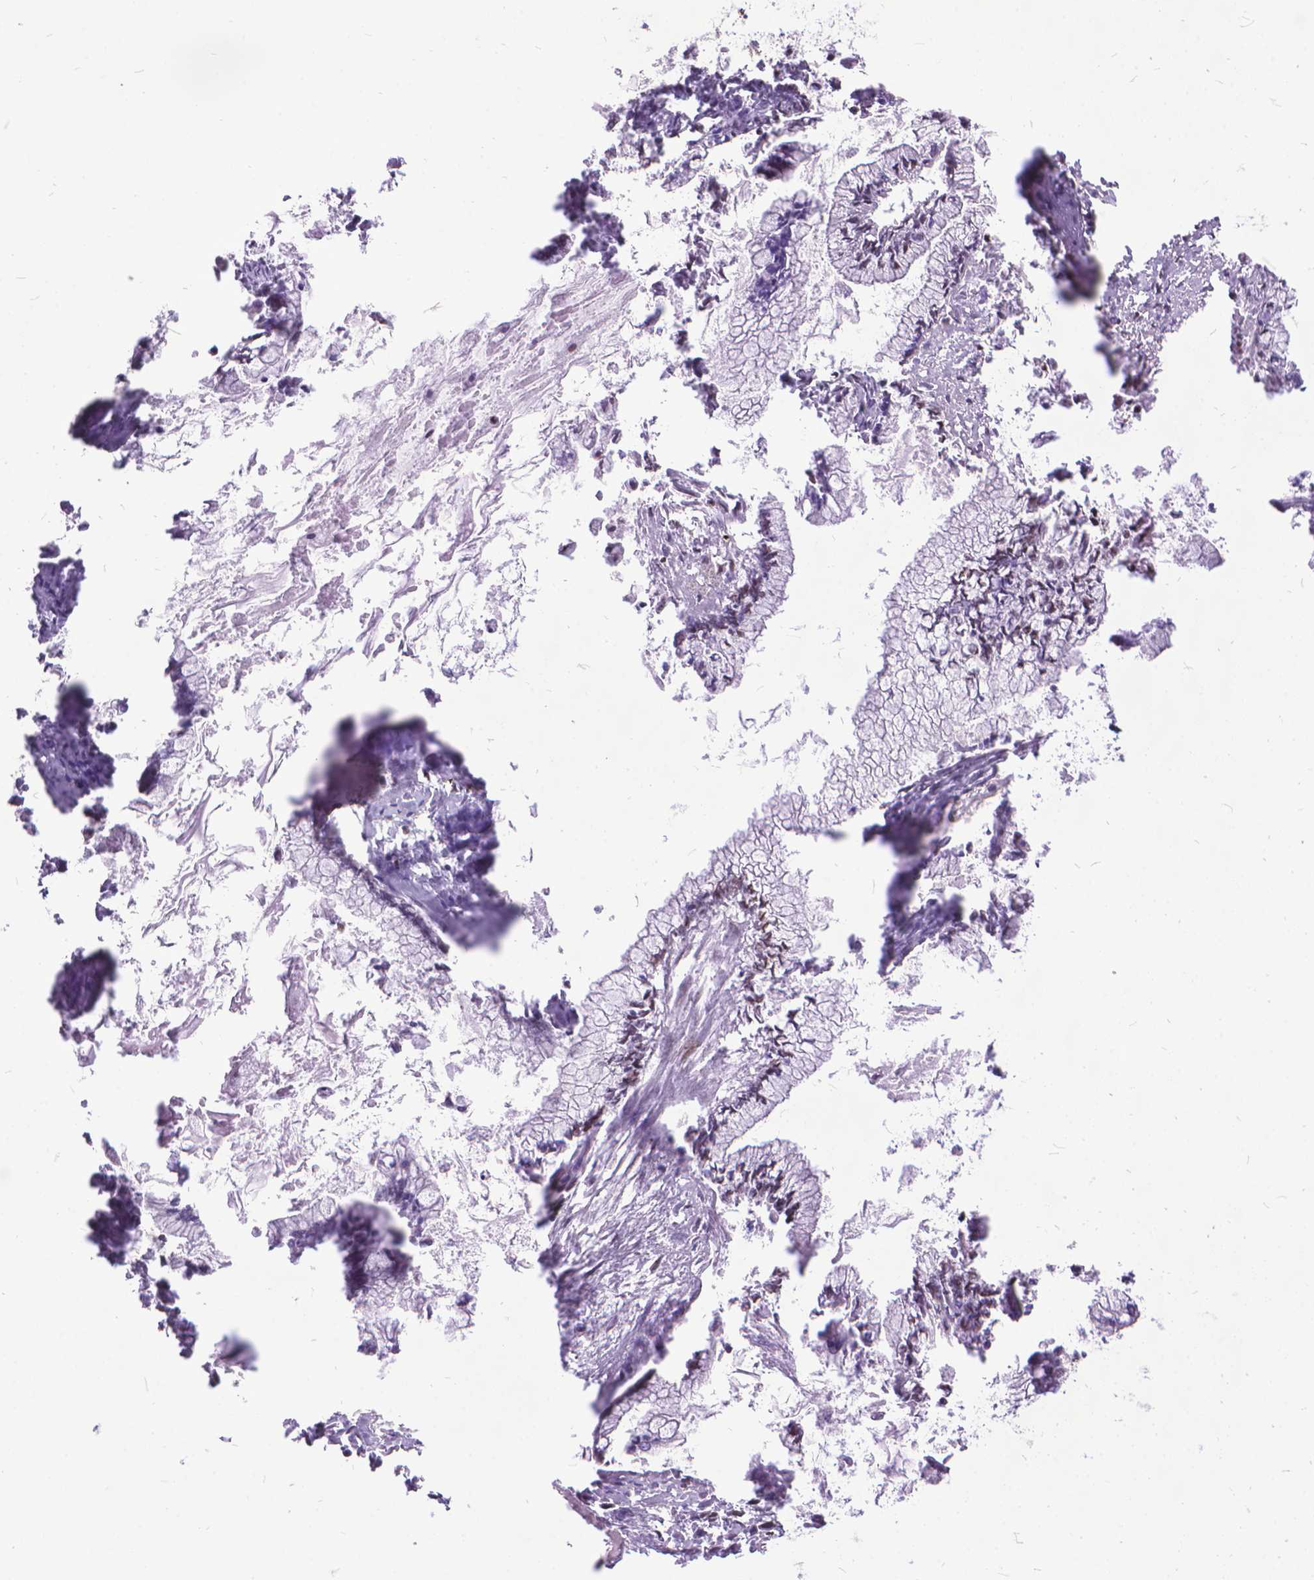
{"staining": {"intensity": "strong", "quantity": "25%-75%", "location": "nuclear"}, "tissue": "ovarian cancer", "cell_type": "Tumor cells", "image_type": "cancer", "snomed": [{"axis": "morphology", "description": "Cystadenocarcinoma, mucinous, NOS"}, {"axis": "topography", "description": "Ovary"}], "caption": "A photomicrograph showing strong nuclear staining in about 25%-75% of tumor cells in ovarian cancer (mucinous cystadenocarcinoma), as visualized by brown immunohistochemical staining.", "gene": "POLE4", "patient": {"sex": "female", "age": 67}}